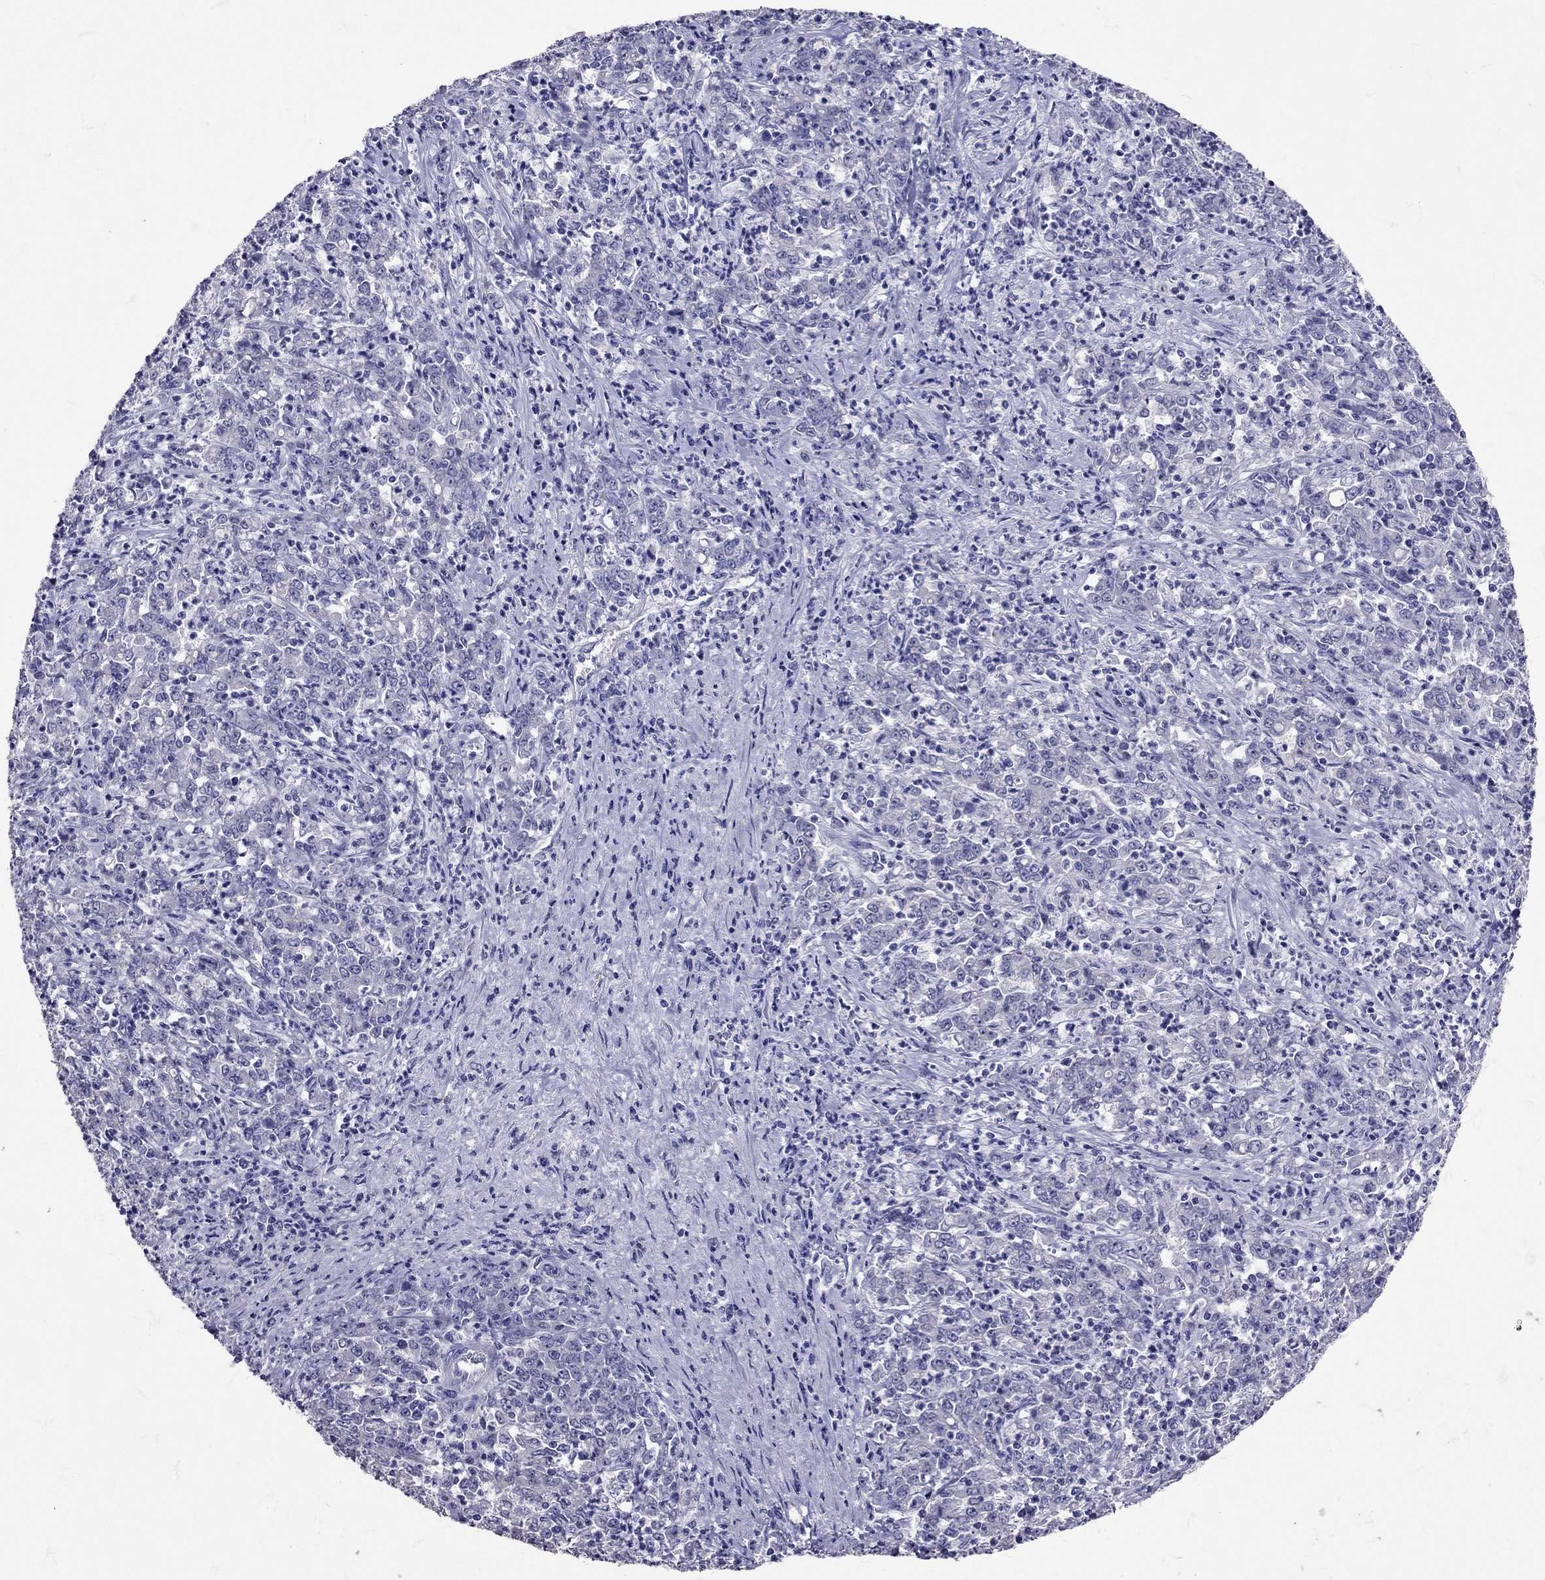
{"staining": {"intensity": "negative", "quantity": "none", "location": "none"}, "tissue": "stomach cancer", "cell_type": "Tumor cells", "image_type": "cancer", "snomed": [{"axis": "morphology", "description": "Adenocarcinoma, NOS"}, {"axis": "topography", "description": "Stomach, lower"}], "caption": "Immunohistochemistry (IHC) of human stomach cancer demonstrates no positivity in tumor cells.", "gene": "TBR1", "patient": {"sex": "female", "age": 71}}